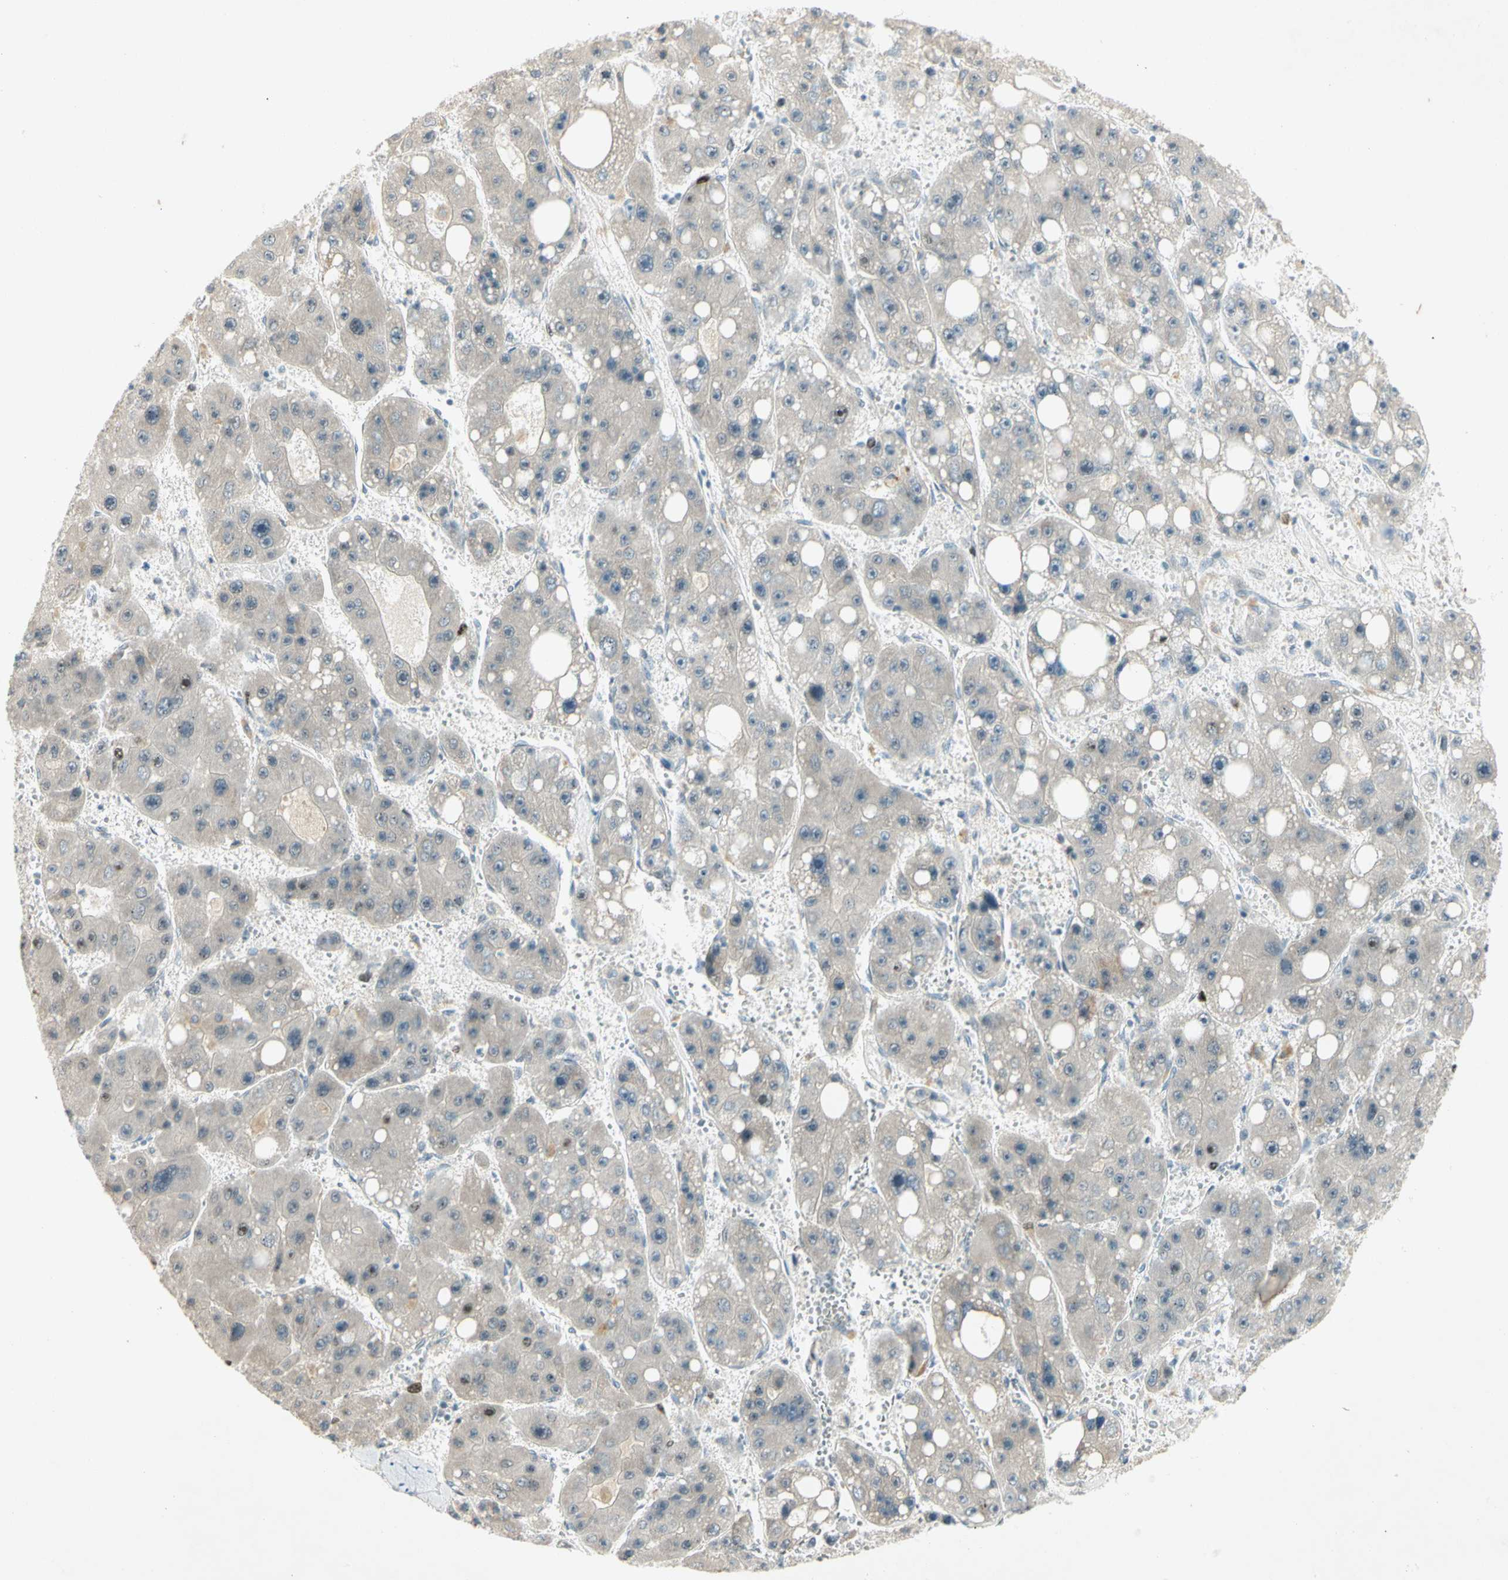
{"staining": {"intensity": "negative", "quantity": "none", "location": "none"}, "tissue": "liver cancer", "cell_type": "Tumor cells", "image_type": "cancer", "snomed": [{"axis": "morphology", "description": "Carcinoma, Hepatocellular, NOS"}, {"axis": "topography", "description": "Liver"}], "caption": "Protein analysis of liver cancer displays no significant positivity in tumor cells.", "gene": "PITX1", "patient": {"sex": "female", "age": 61}}